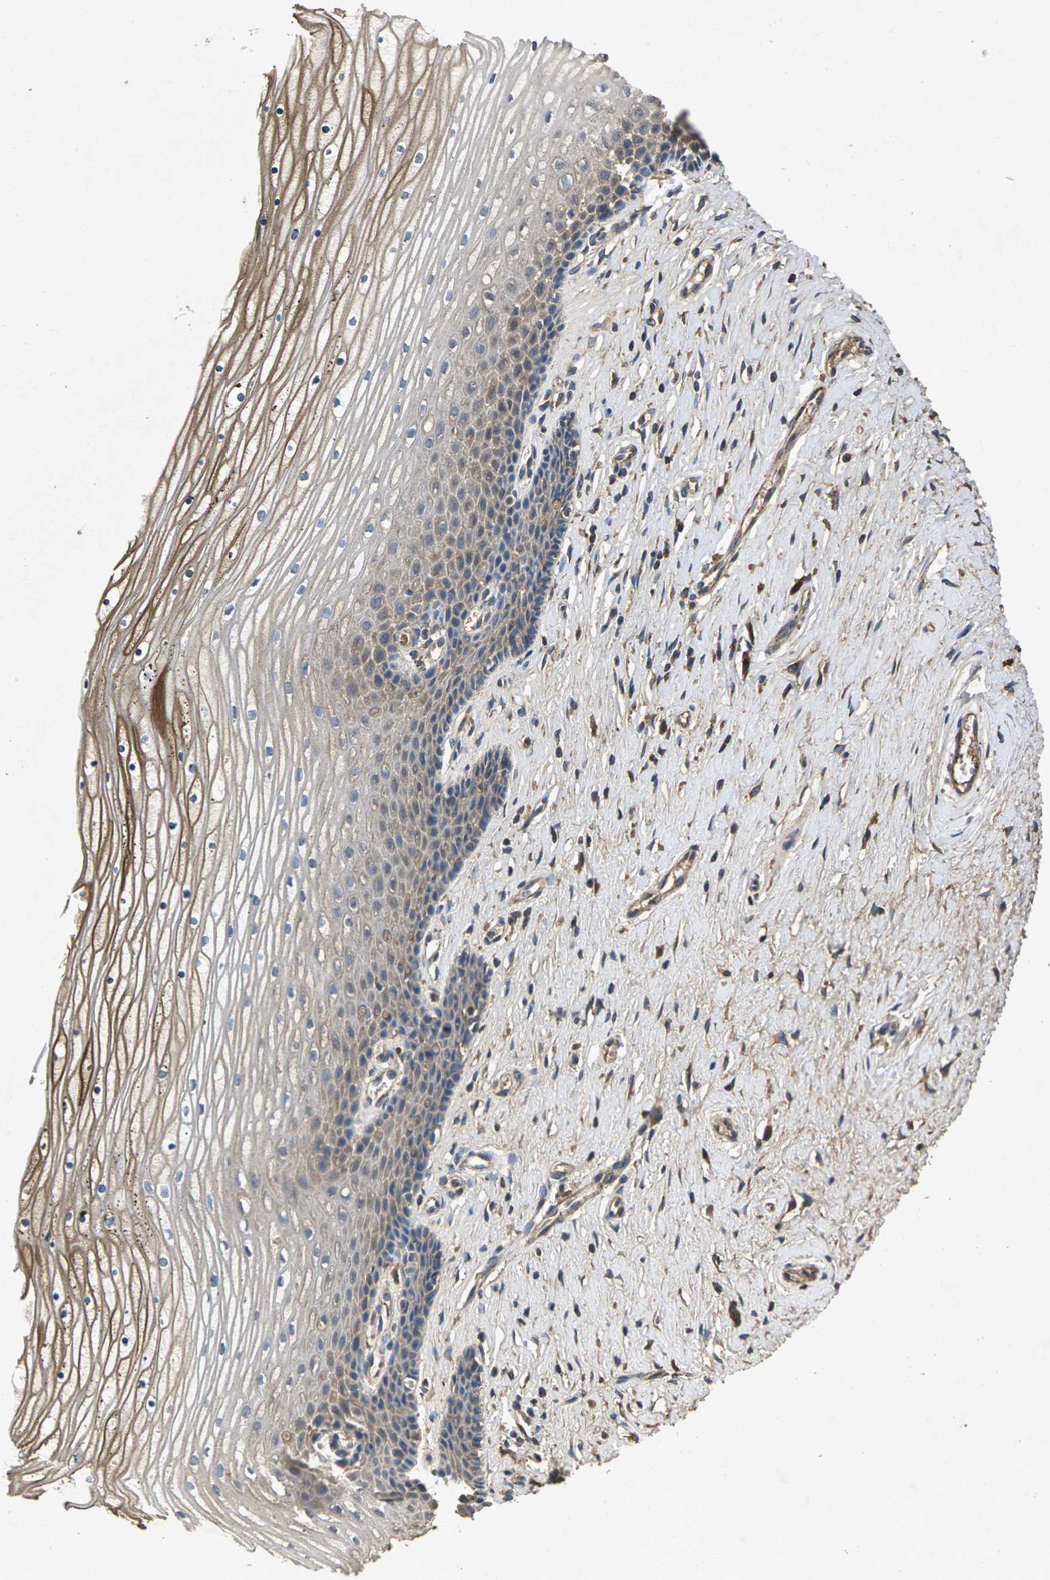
{"staining": {"intensity": "weak", "quantity": "25%-75%", "location": "cytoplasmic/membranous"}, "tissue": "cervix", "cell_type": "Glandular cells", "image_type": "normal", "snomed": [{"axis": "morphology", "description": "Normal tissue, NOS"}, {"axis": "topography", "description": "Cervix"}], "caption": "The micrograph displays staining of normal cervix, revealing weak cytoplasmic/membranous protein staining (brown color) within glandular cells.", "gene": "B4GAT1", "patient": {"sex": "female", "age": 39}}